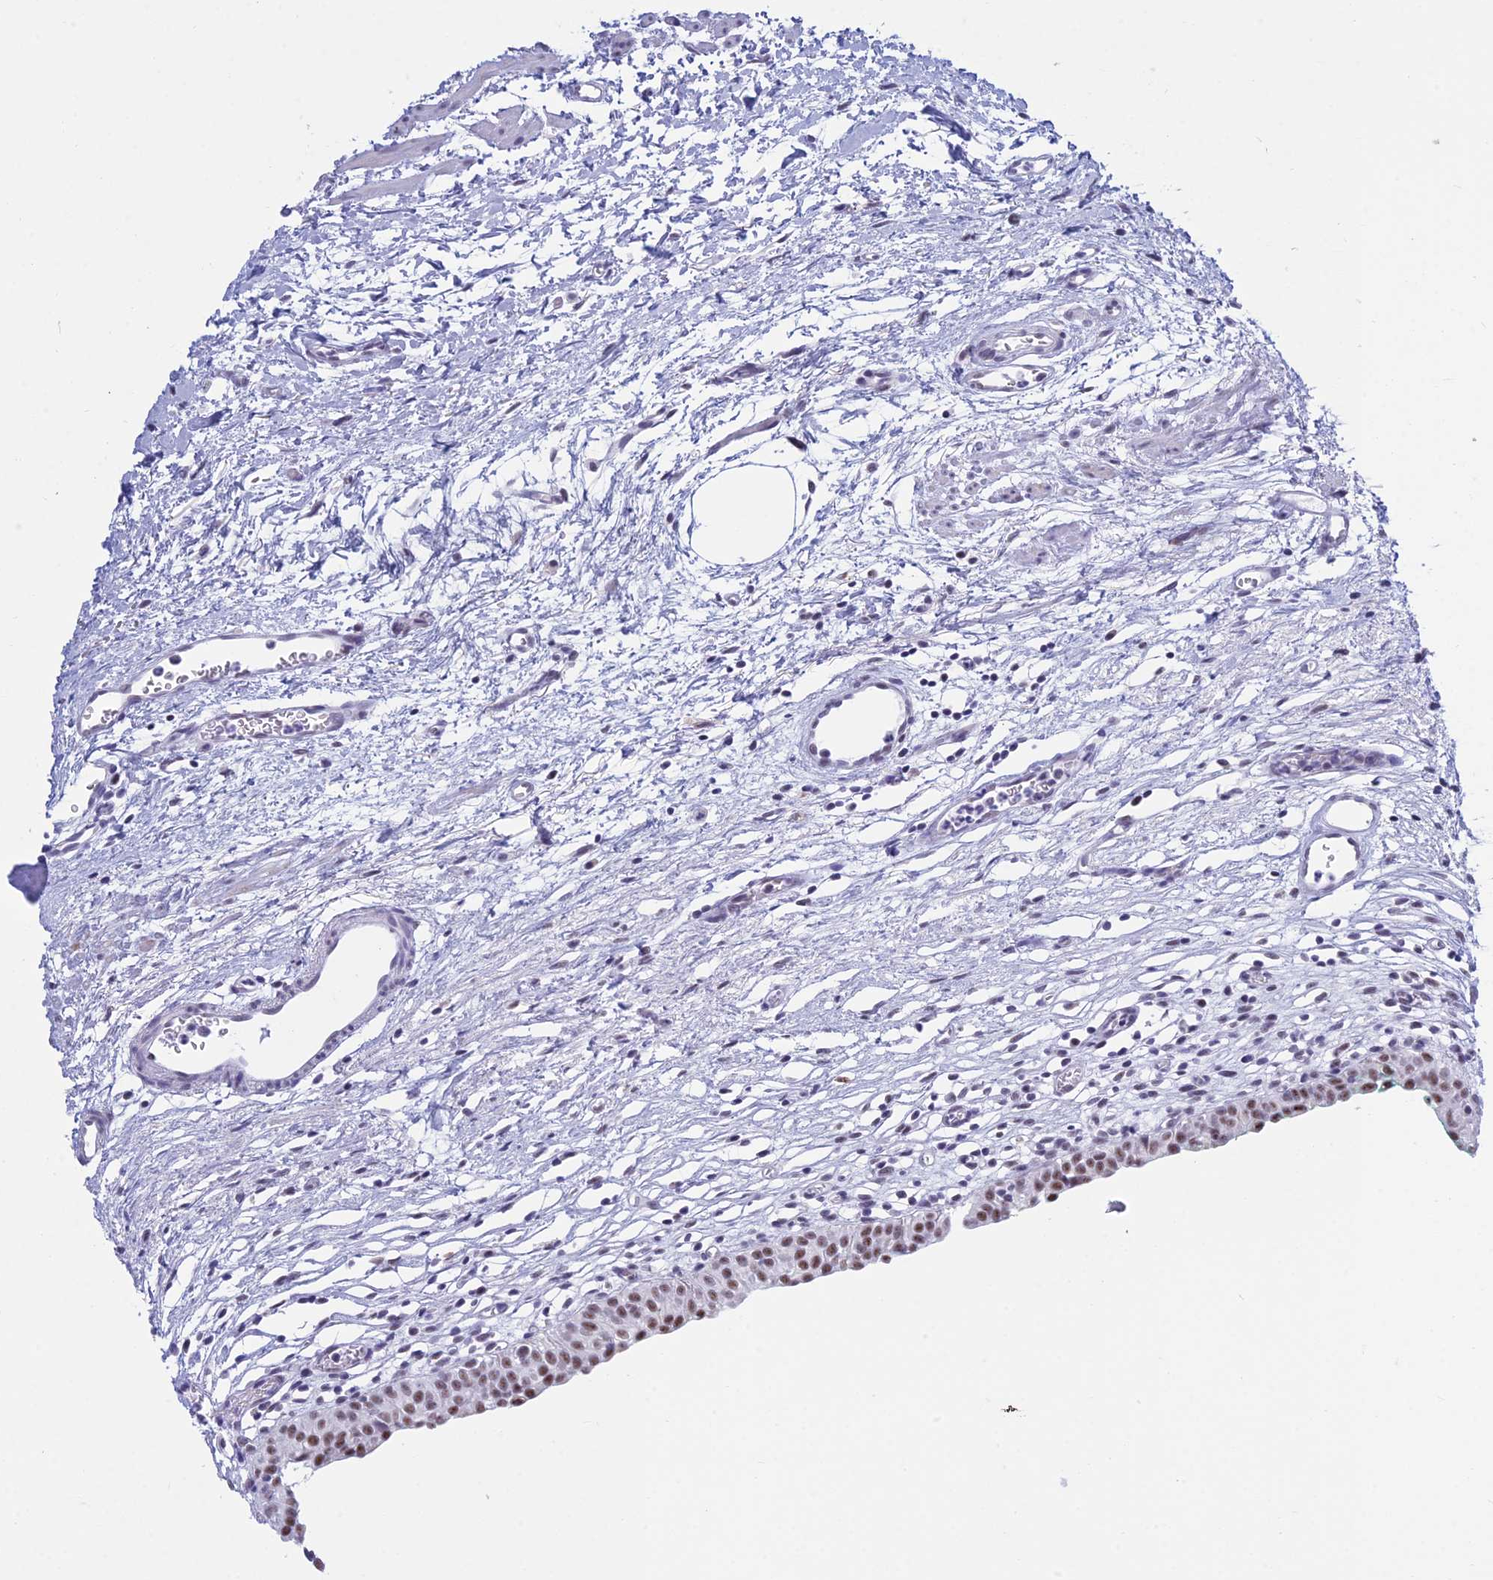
{"staining": {"intensity": "moderate", "quantity": ">75%", "location": "nuclear"}, "tissue": "urinary bladder", "cell_type": "Urothelial cells", "image_type": "normal", "snomed": [{"axis": "morphology", "description": "Normal tissue, NOS"}, {"axis": "morphology", "description": "Urothelial carcinoma, High grade"}, {"axis": "topography", "description": "Urinary bladder"}], "caption": "Moderate nuclear staining is seen in approximately >75% of urothelial cells in benign urinary bladder.", "gene": "KLF14", "patient": {"sex": "female", "age": 60}}